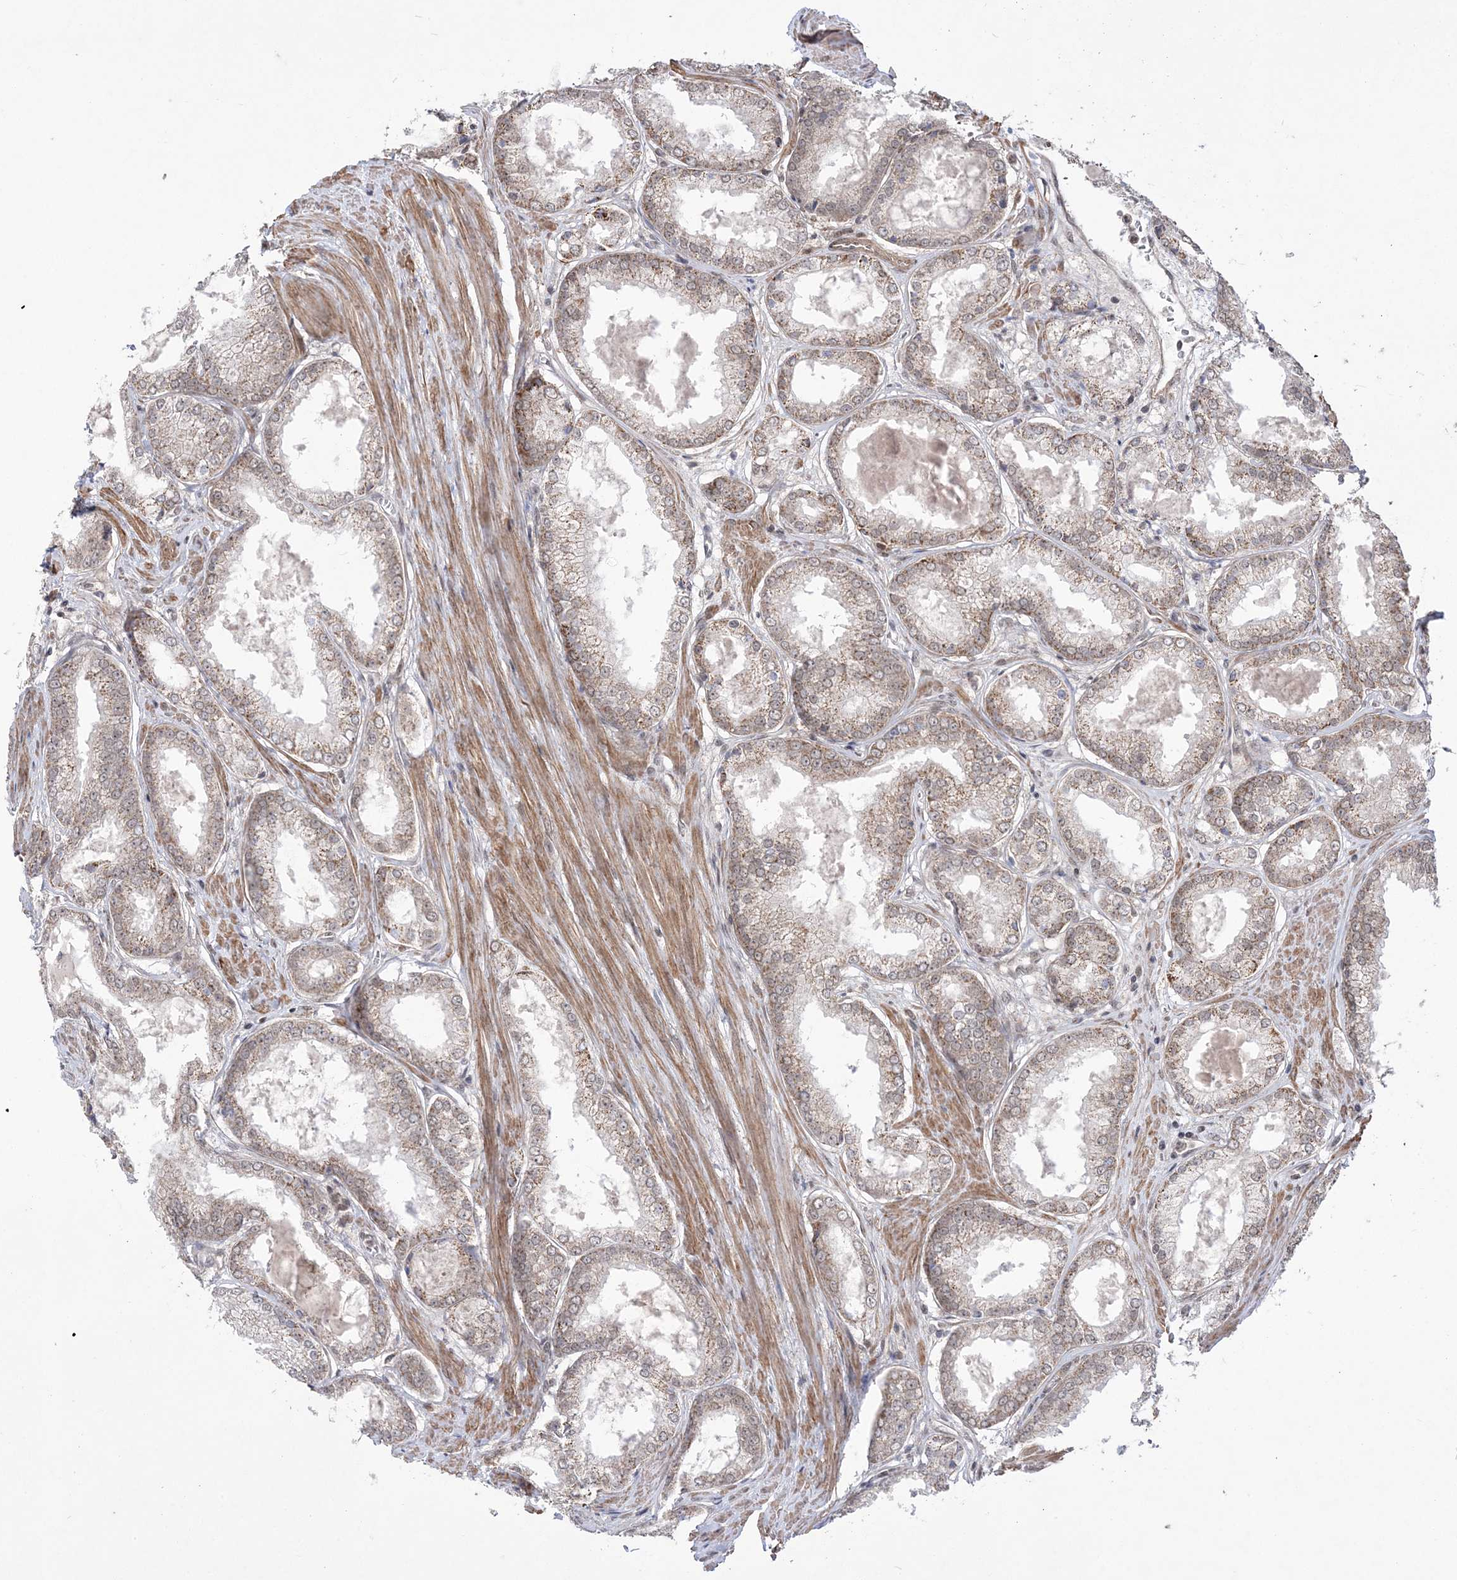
{"staining": {"intensity": "moderate", "quantity": ">75%", "location": "cytoplasmic/membranous"}, "tissue": "prostate cancer", "cell_type": "Tumor cells", "image_type": "cancer", "snomed": [{"axis": "morphology", "description": "Adenocarcinoma, Low grade"}, {"axis": "topography", "description": "Prostate"}], "caption": "A high-resolution photomicrograph shows immunohistochemistry staining of prostate cancer, which exhibits moderate cytoplasmic/membranous expression in approximately >75% of tumor cells.", "gene": "BOD1L1", "patient": {"sex": "male", "age": 64}}